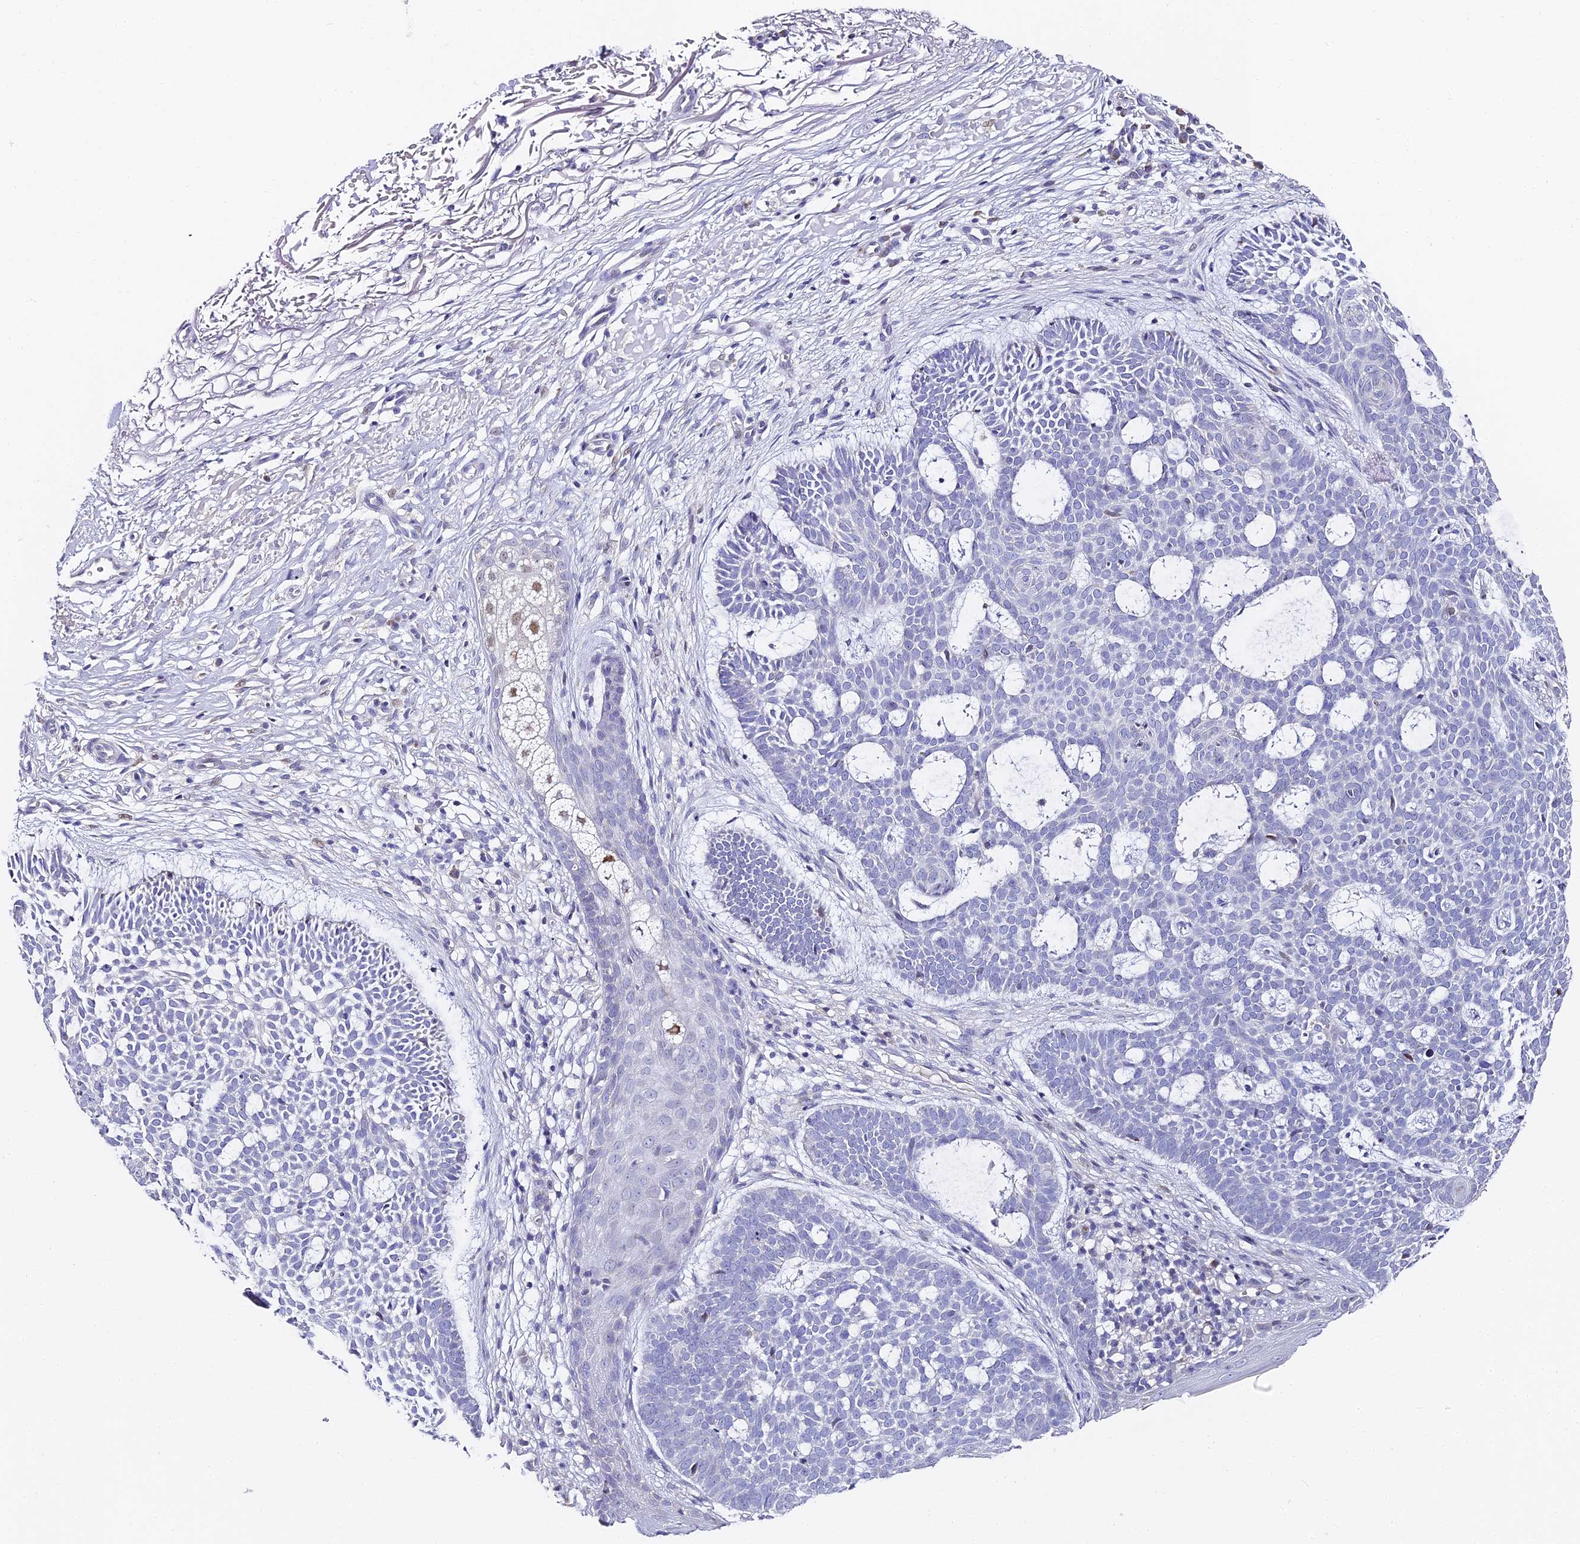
{"staining": {"intensity": "negative", "quantity": "none", "location": "none"}, "tissue": "skin cancer", "cell_type": "Tumor cells", "image_type": "cancer", "snomed": [{"axis": "morphology", "description": "Basal cell carcinoma"}, {"axis": "topography", "description": "Skin"}], "caption": "High magnification brightfield microscopy of skin cancer (basal cell carcinoma) stained with DAB (3,3'-diaminobenzidine) (brown) and counterstained with hematoxylin (blue): tumor cells show no significant positivity.", "gene": "SERP1", "patient": {"sex": "male", "age": 85}}